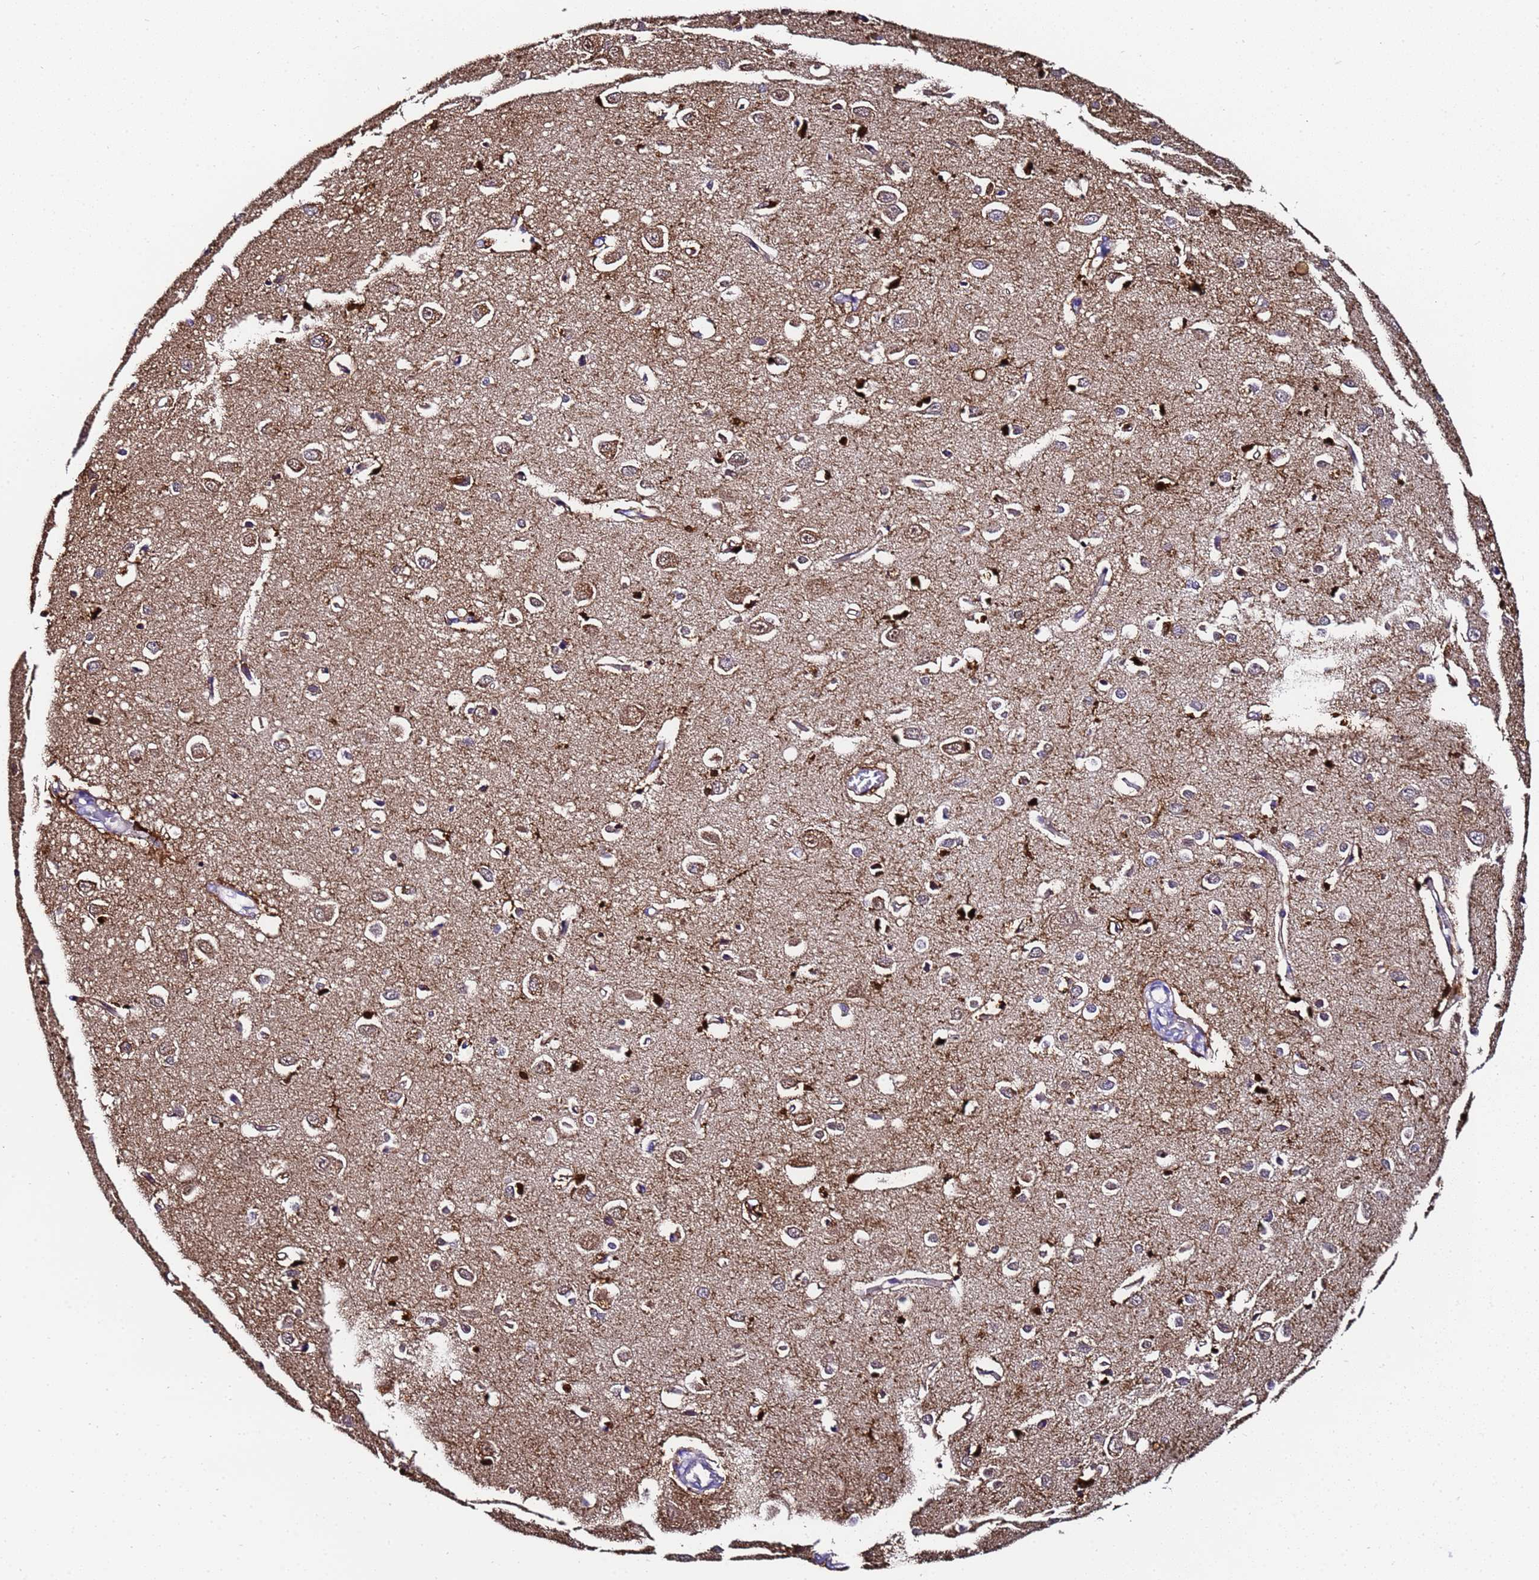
{"staining": {"intensity": "negative", "quantity": "none", "location": "none"}, "tissue": "cerebral cortex", "cell_type": "Endothelial cells", "image_type": "normal", "snomed": [{"axis": "morphology", "description": "Normal tissue, NOS"}, {"axis": "topography", "description": "Cerebral cortex"}], "caption": "High power microscopy photomicrograph of an IHC histopathology image of unremarkable cerebral cortex, revealing no significant staining in endothelial cells.", "gene": "FTL", "patient": {"sex": "female", "age": 64}}